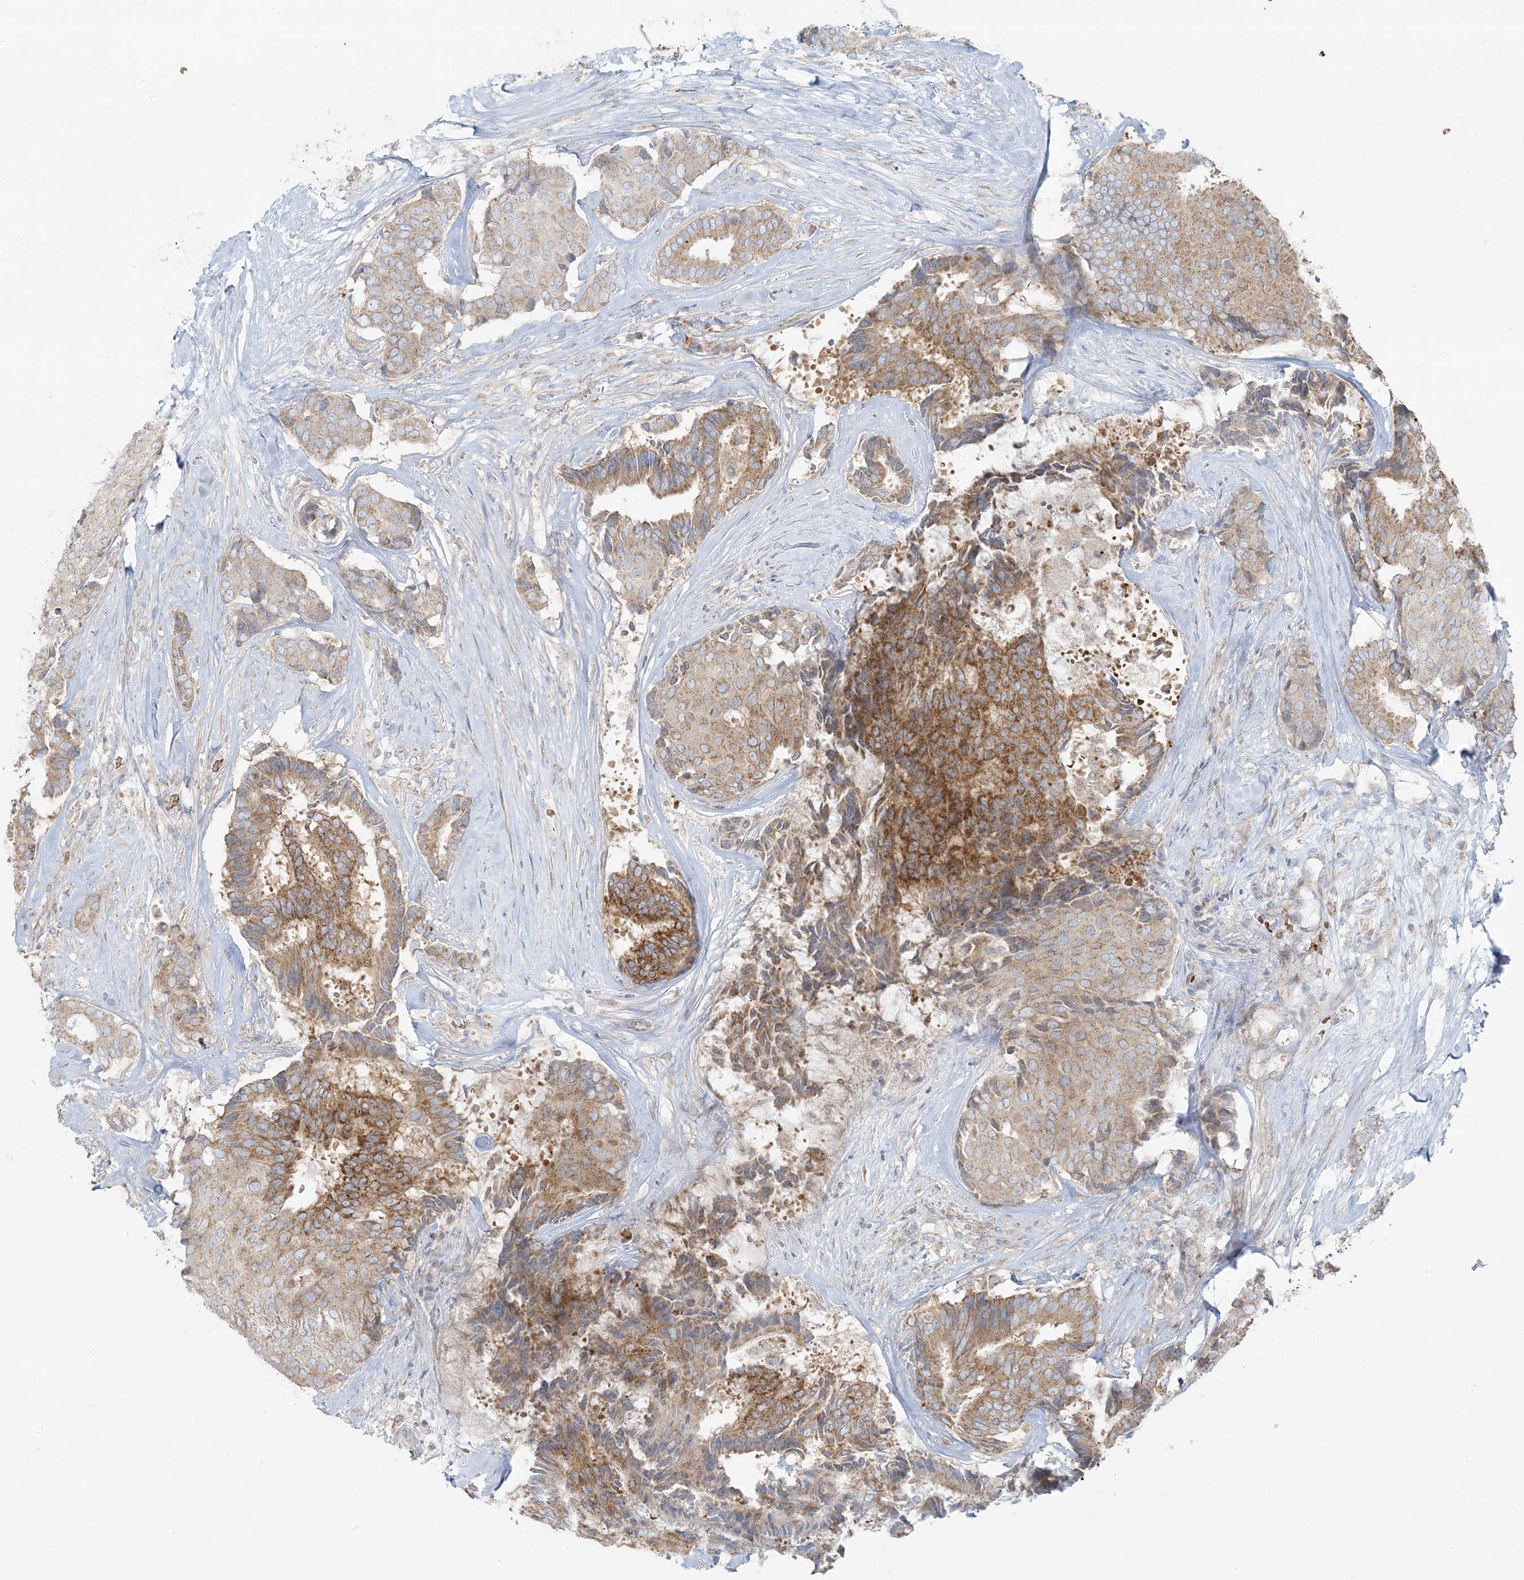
{"staining": {"intensity": "moderate", "quantity": "25%-75%", "location": "cytoplasmic/membranous"}, "tissue": "breast cancer", "cell_type": "Tumor cells", "image_type": "cancer", "snomed": [{"axis": "morphology", "description": "Duct carcinoma"}, {"axis": "topography", "description": "Breast"}], "caption": "IHC (DAB (3,3'-diaminobenzidine)) staining of human breast cancer (invasive ductal carcinoma) displays moderate cytoplasmic/membranous protein expression in about 25%-75% of tumor cells. Nuclei are stained in blue.", "gene": "PIK3R4", "patient": {"sex": "female", "age": 75}}